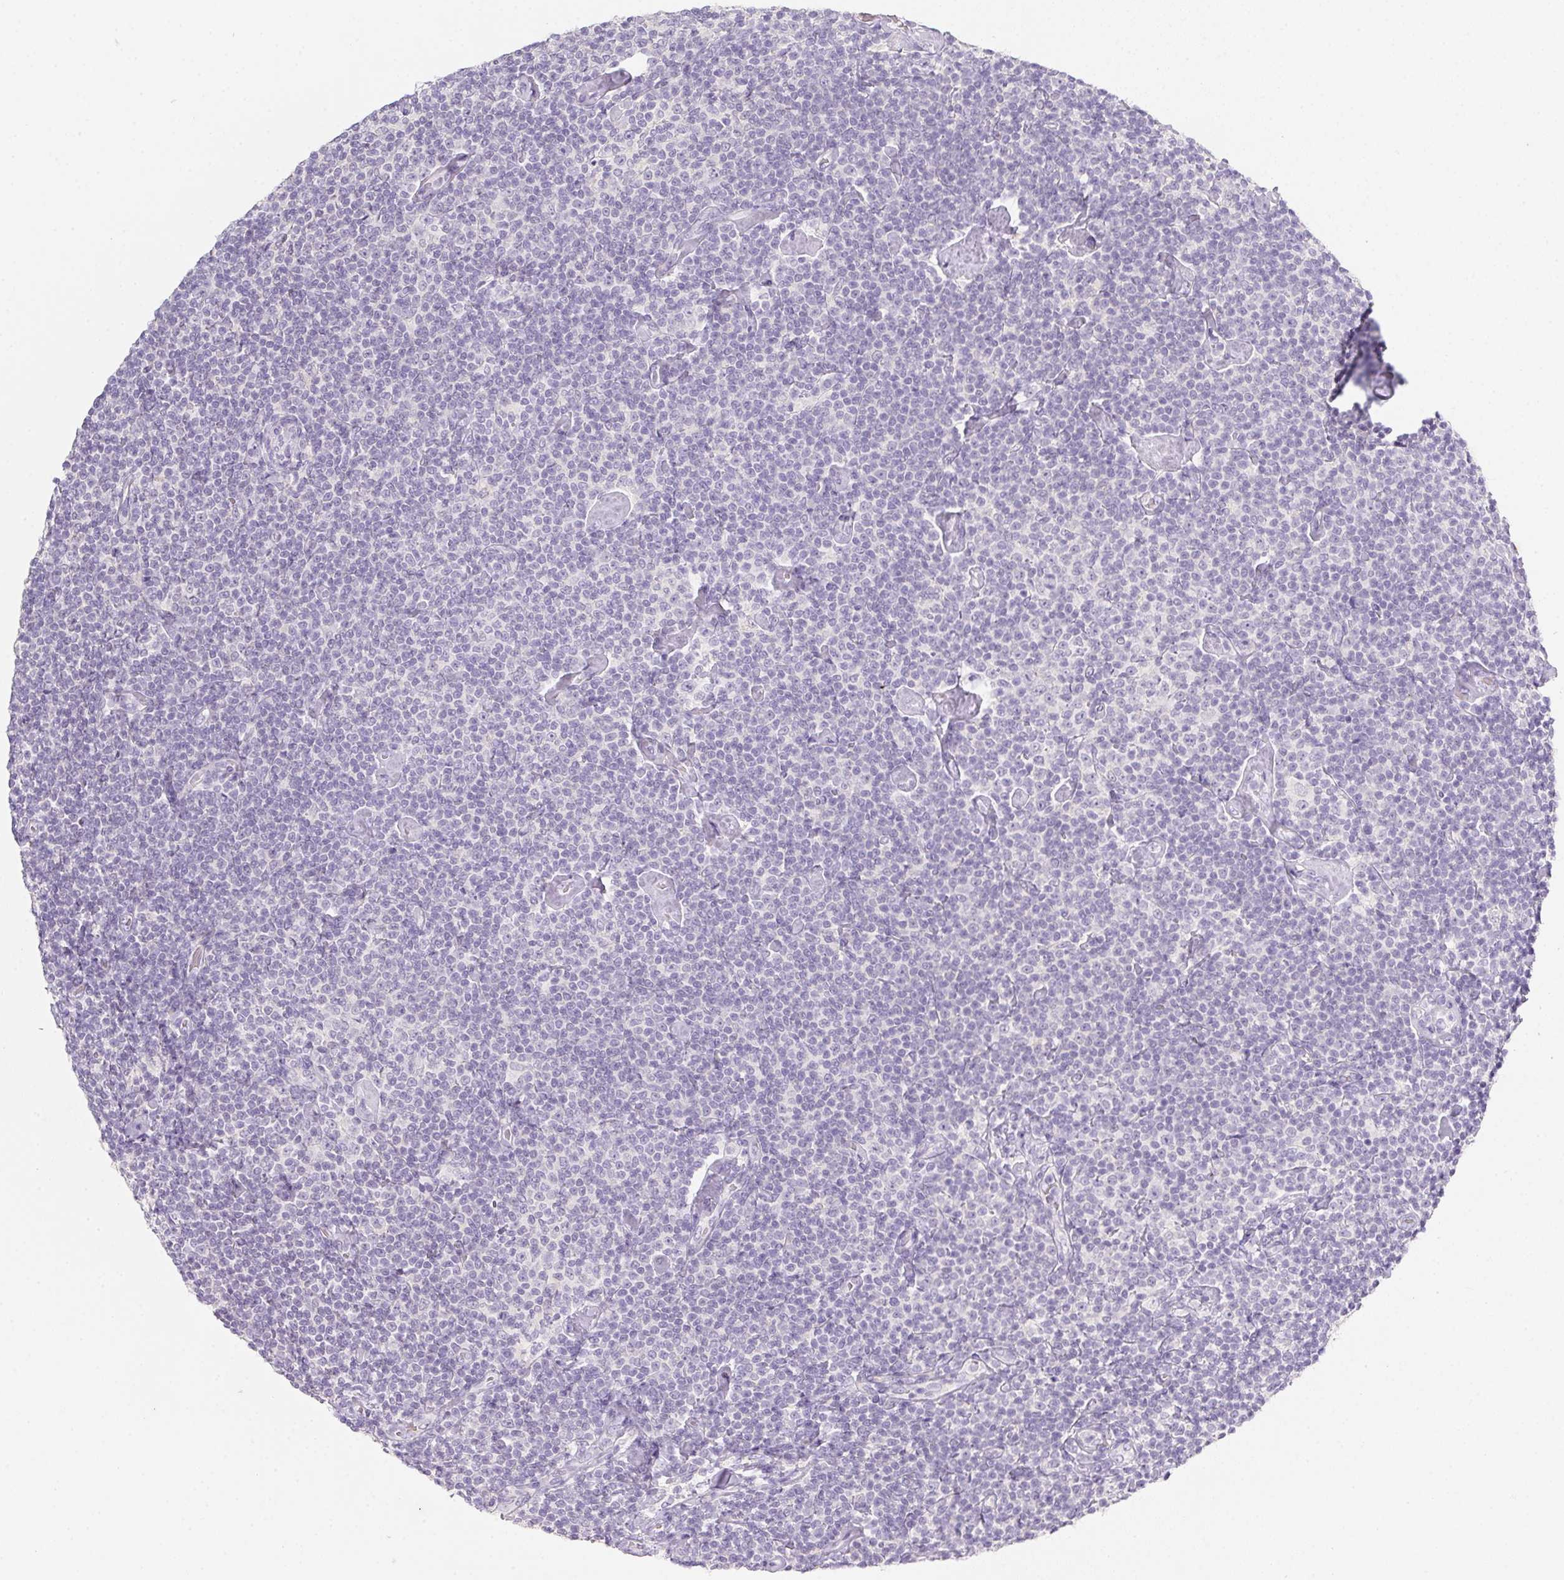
{"staining": {"intensity": "negative", "quantity": "none", "location": "none"}, "tissue": "lymphoma", "cell_type": "Tumor cells", "image_type": "cancer", "snomed": [{"axis": "morphology", "description": "Malignant lymphoma, non-Hodgkin's type, Low grade"}, {"axis": "topography", "description": "Lymph node"}], "caption": "A high-resolution photomicrograph shows immunohistochemistry (IHC) staining of low-grade malignant lymphoma, non-Hodgkin's type, which shows no significant staining in tumor cells. The staining was performed using DAB to visualize the protein expression in brown, while the nuclei were stained in blue with hematoxylin (Magnification: 20x).", "gene": "DCD", "patient": {"sex": "male", "age": 81}}